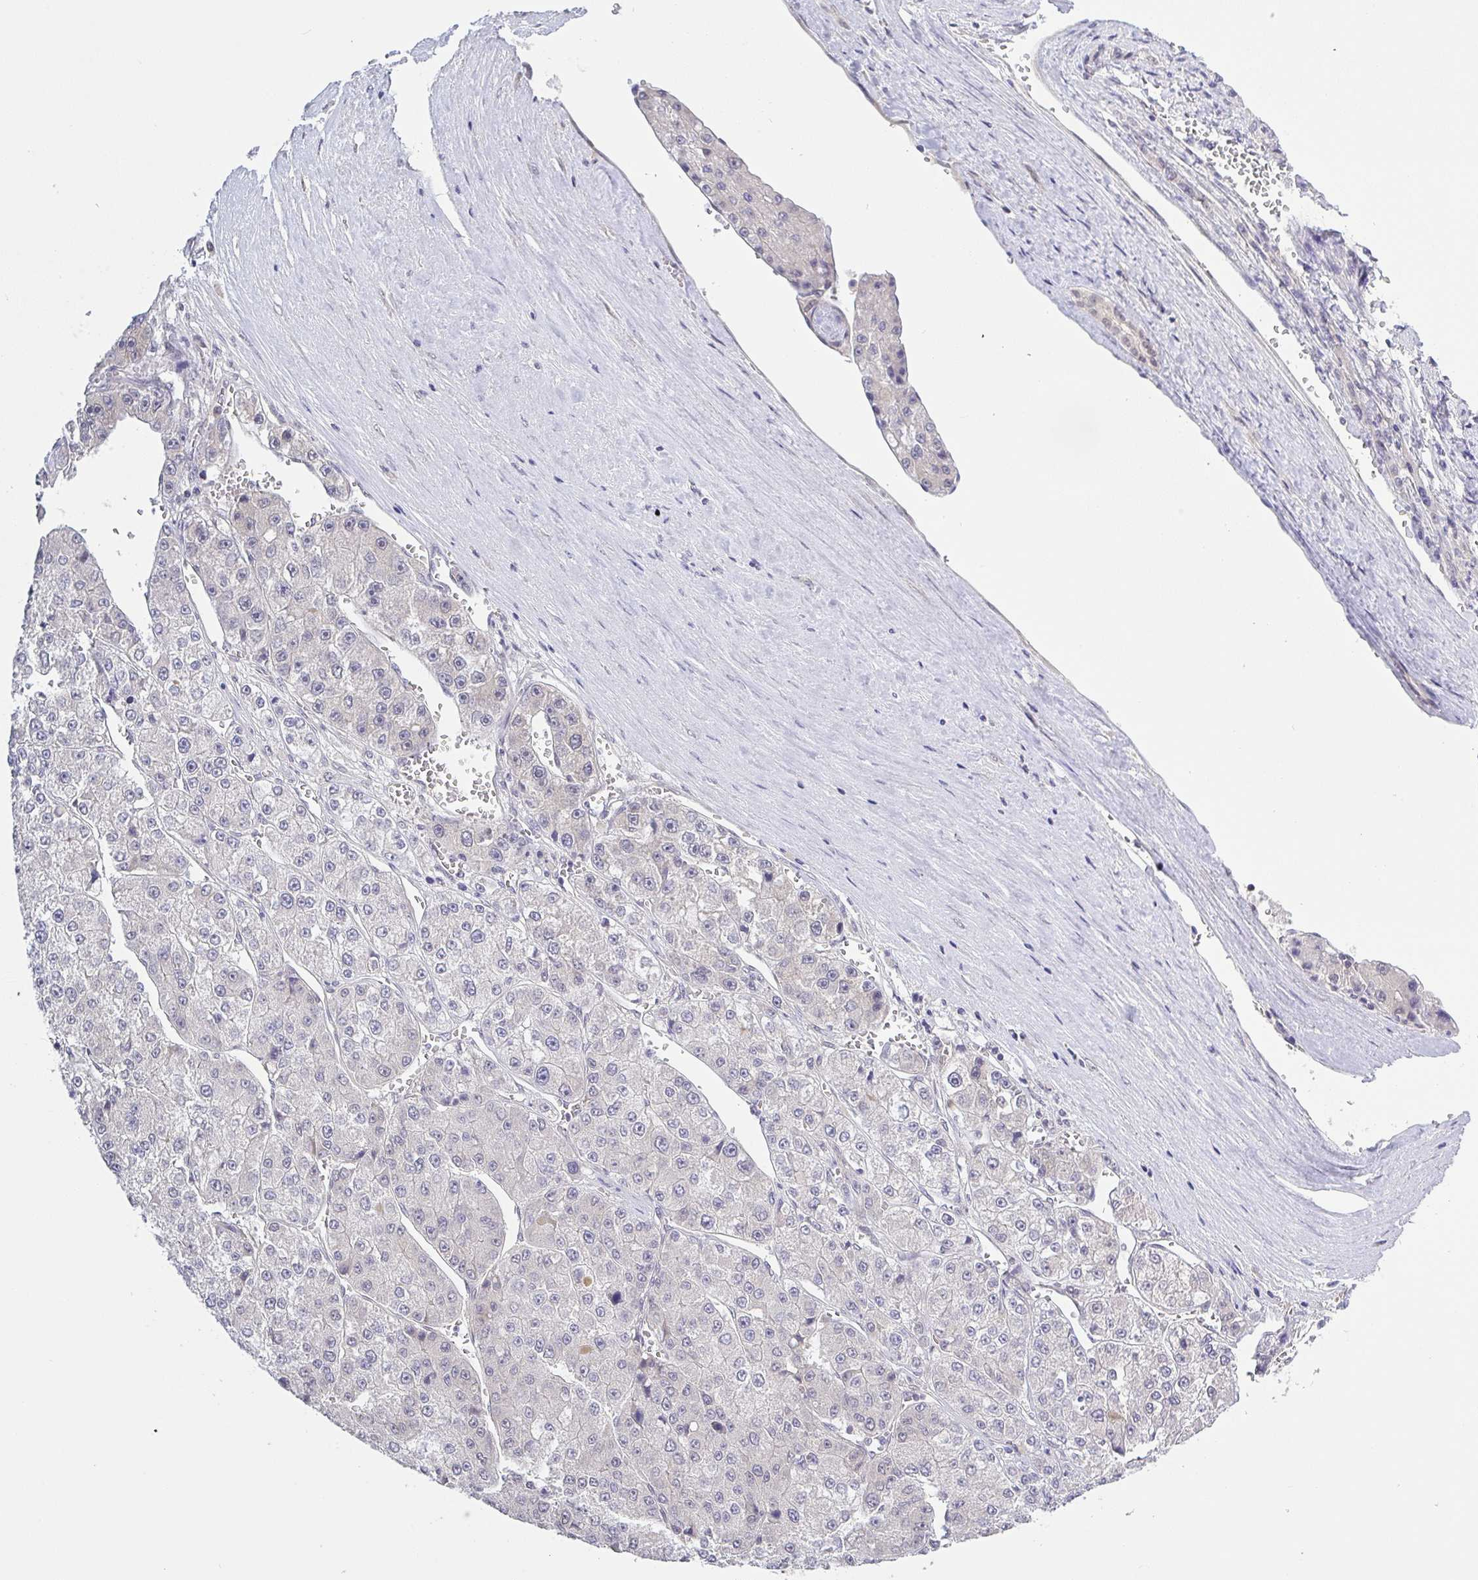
{"staining": {"intensity": "negative", "quantity": "none", "location": "none"}, "tissue": "liver cancer", "cell_type": "Tumor cells", "image_type": "cancer", "snomed": [{"axis": "morphology", "description": "Carcinoma, Hepatocellular, NOS"}, {"axis": "topography", "description": "Liver"}], "caption": "This image is of liver cancer (hepatocellular carcinoma) stained with immunohistochemistry (IHC) to label a protein in brown with the nuclei are counter-stained blue. There is no expression in tumor cells.", "gene": "HYPK", "patient": {"sex": "female", "age": 73}}